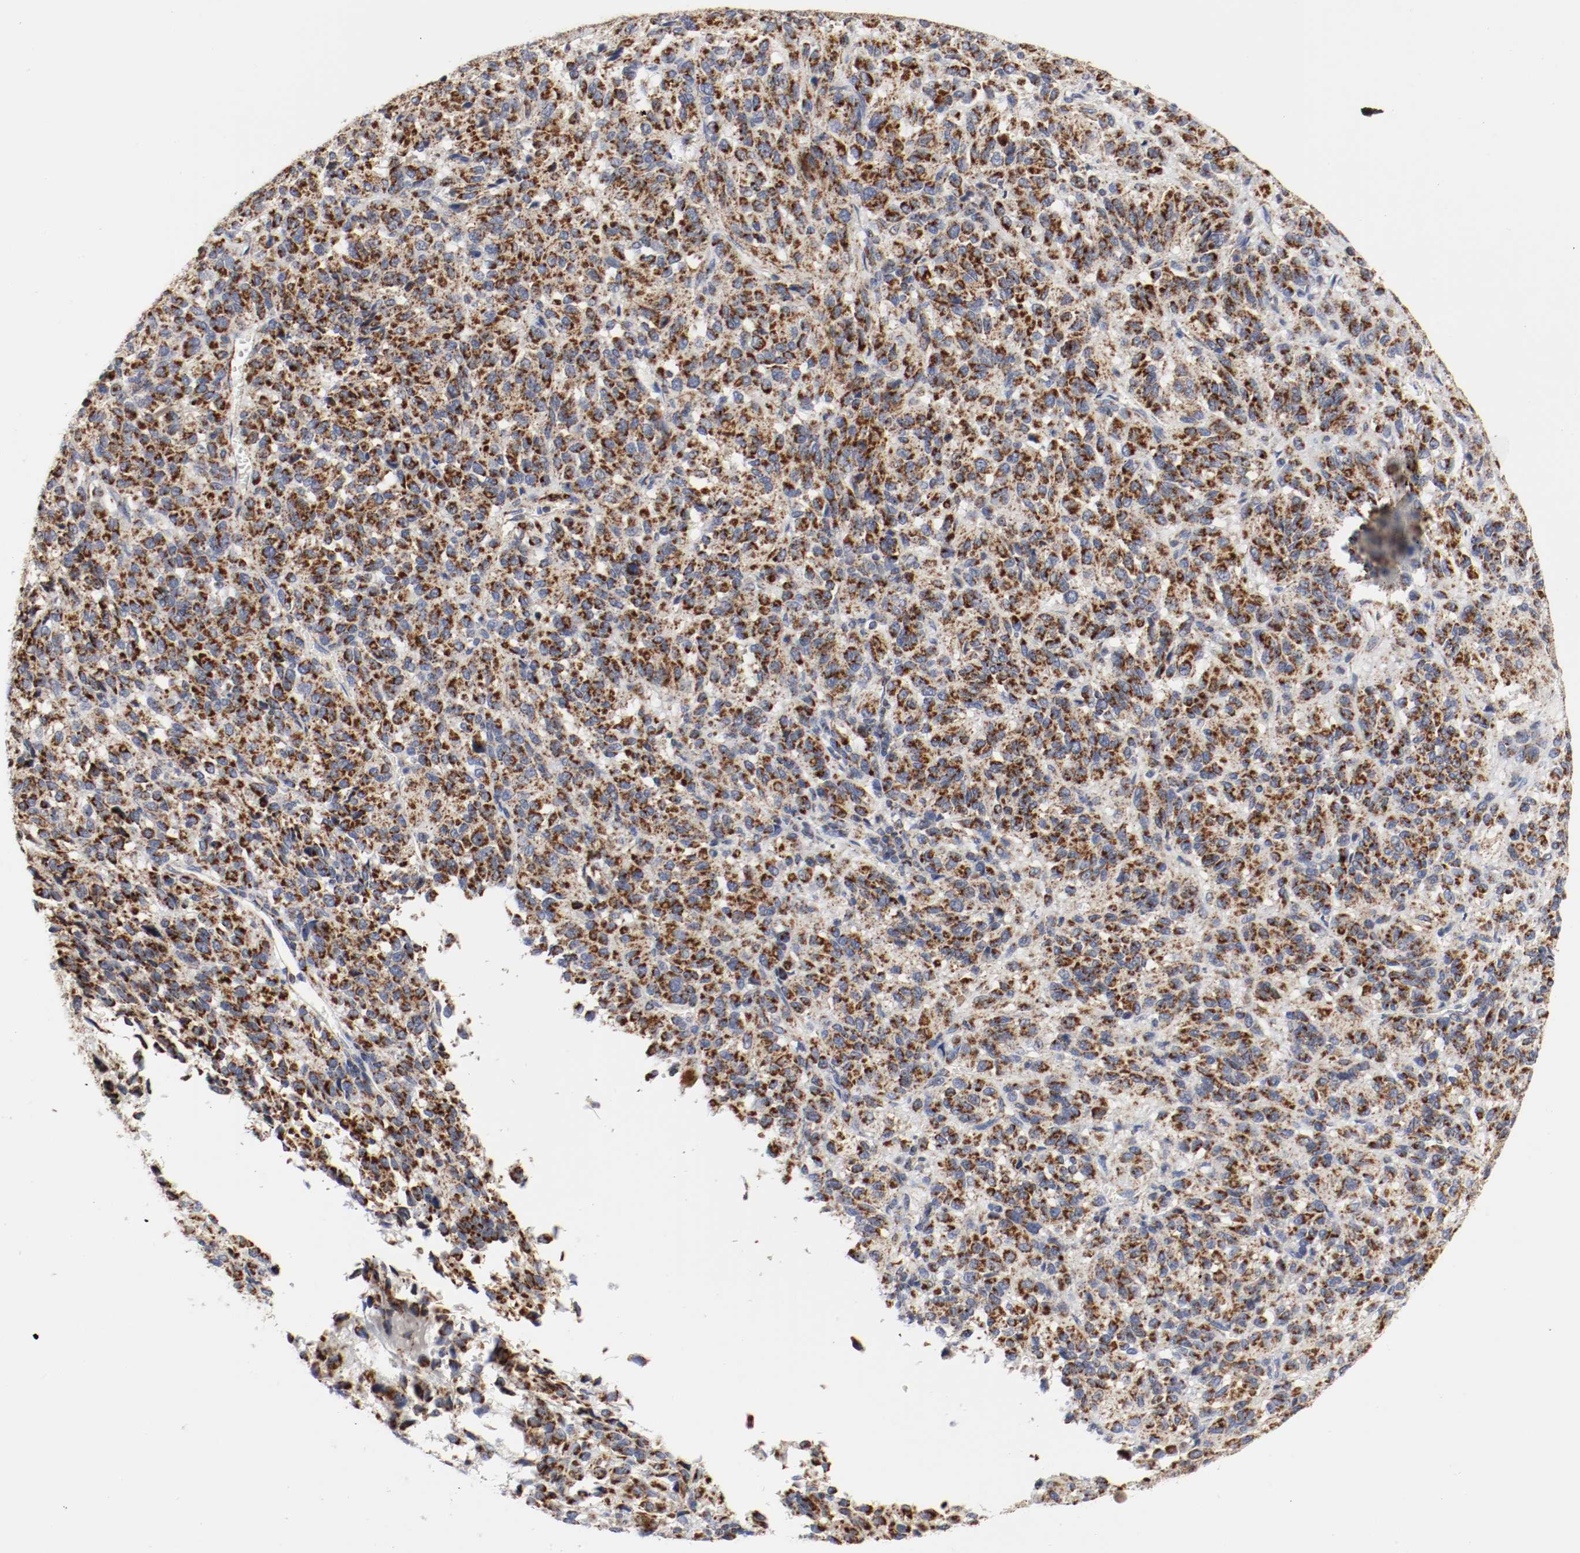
{"staining": {"intensity": "strong", "quantity": ">75%", "location": "cytoplasmic/membranous"}, "tissue": "melanoma", "cell_type": "Tumor cells", "image_type": "cancer", "snomed": [{"axis": "morphology", "description": "Malignant melanoma, Metastatic site"}, {"axis": "topography", "description": "Lung"}], "caption": "Human melanoma stained with a protein marker displays strong staining in tumor cells.", "gene": "AFG3L2", "patient": {"sex": "male", "age": 64}}